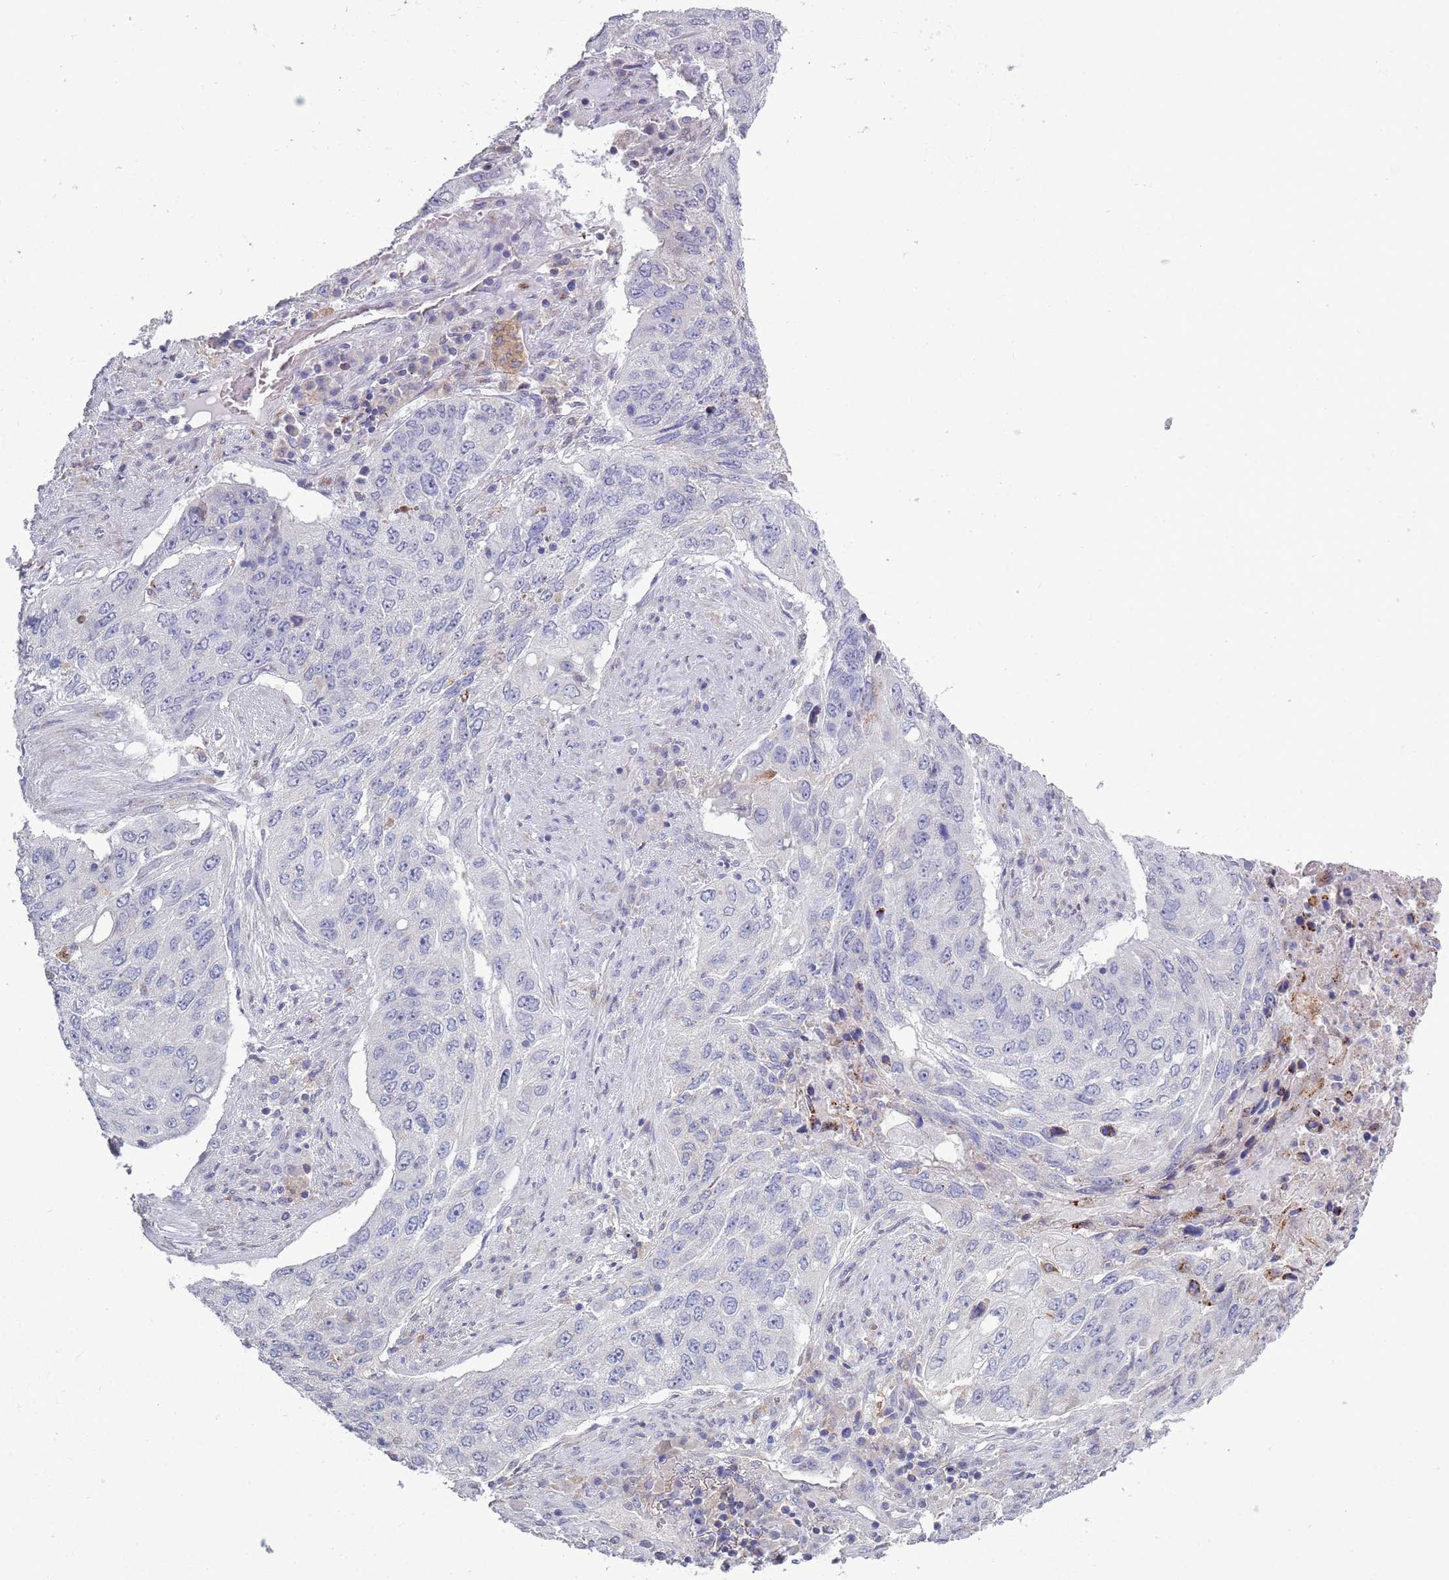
{"staining": {"intensity": "negative", "quantity": "none", "location": "none"}, "tissue": "lung cancer", "cell_type": "Tumor cells", "image_type": "cancer", "snomed": [{"axis": "morphology", "description": "Squamous cell carcinoma, NOS"}, {"axis": "topography", "description": "Lung"}], "caption": "There is no significant staining in tumor cells of lung squamous cell carcinoma.", "gene": "ACSBG1", "patient": {"sex": "female", "age": 63}}